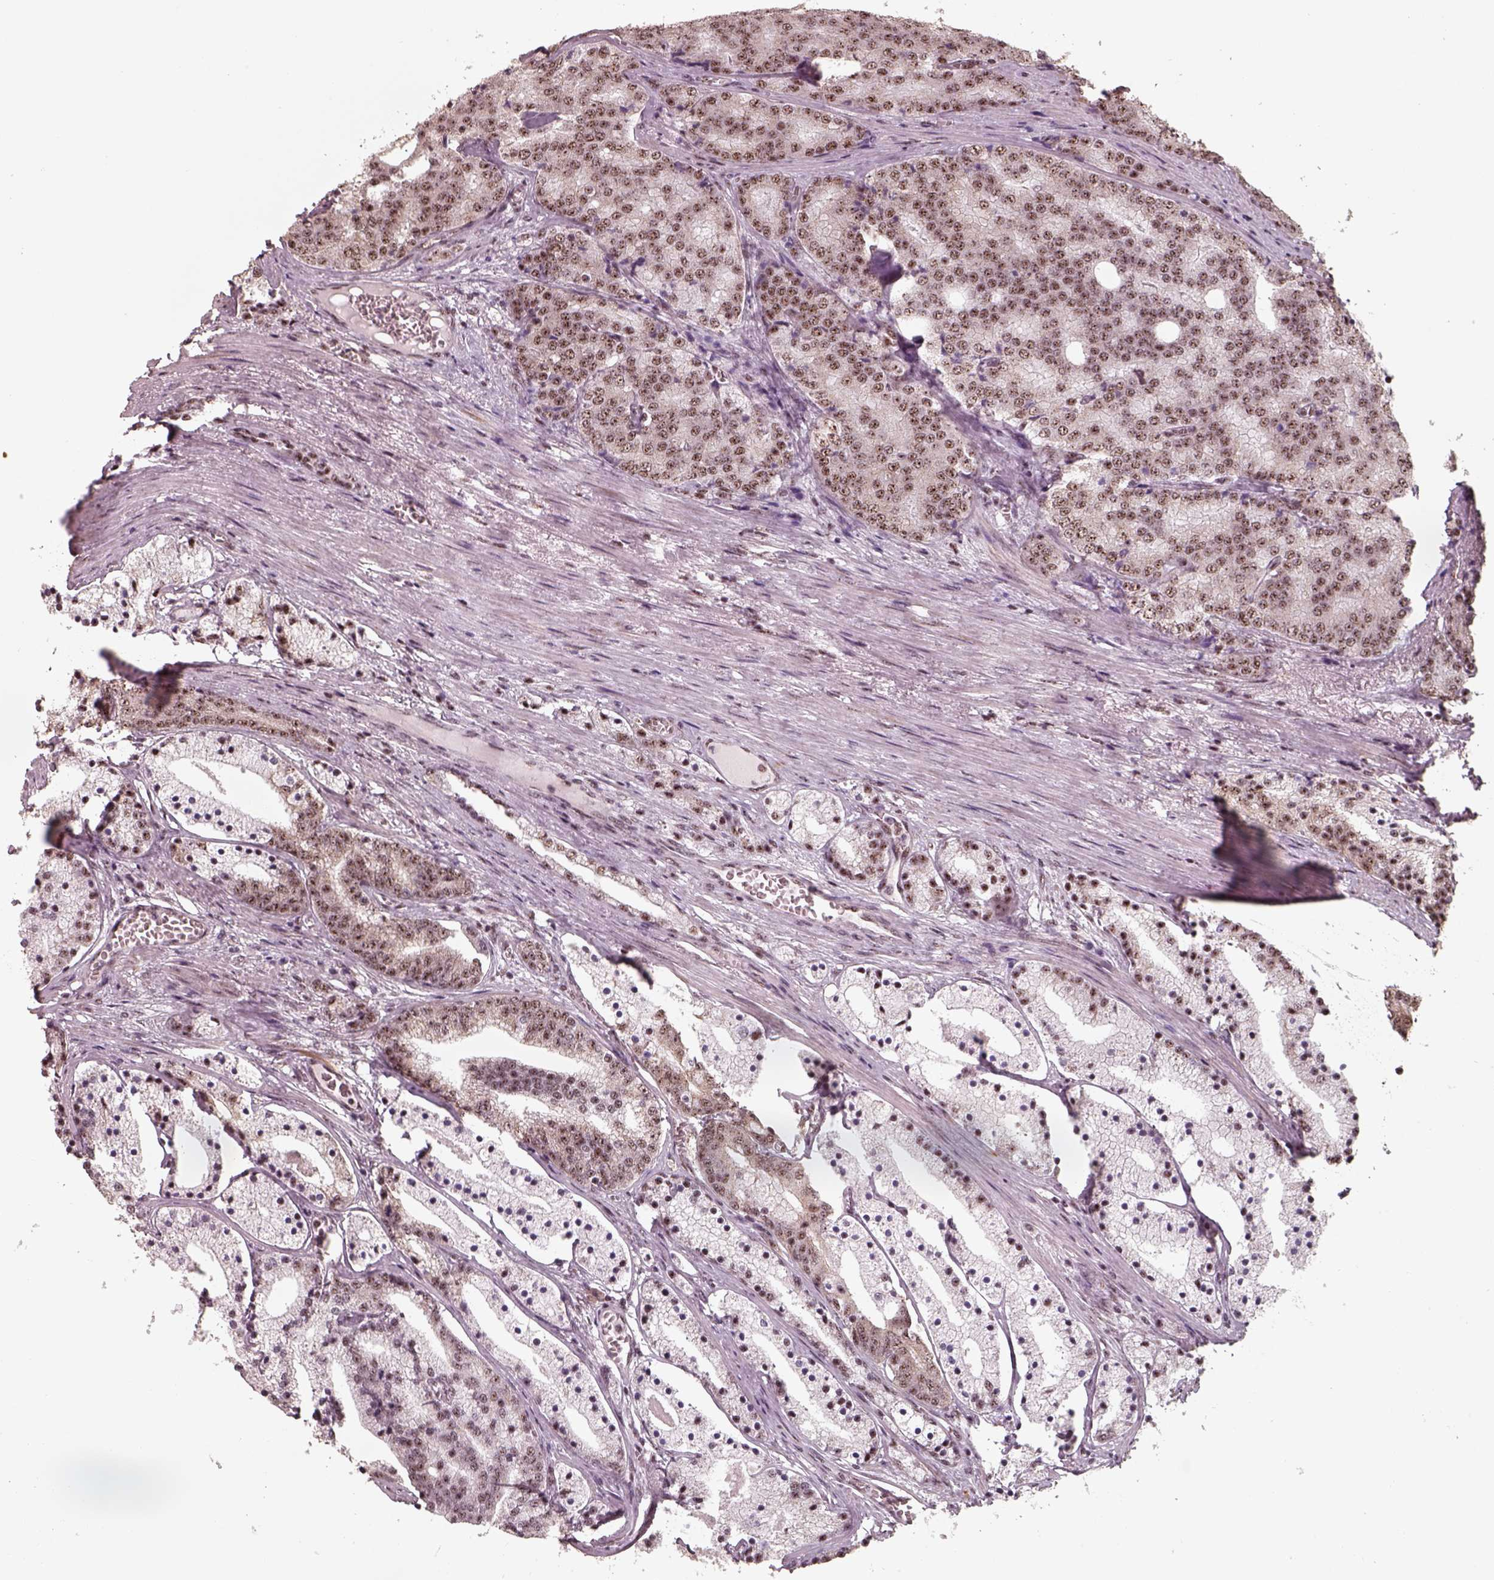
{"staining": {"intensity": "moderate", "quantity": "25%-75%", "location": "nuclear"}, "tissue": "prostate cancer", "cell_type": "Tumor cells", "image_type": "cancer", "snomed": [{"axis": "morphology", "description": "Adenocarcinoma, NOS"}, {"axis": "topography", "description": "Prostate"}], "caption": "Adenocarcinoma (prostate) tissue demonstrates moderate nuclear expression in approximately 25%-75% of tumor cells, visualized by immunohistochemistry. The protein is stained brown, and the nuclei are stained in blue (DAB IHC with brightfield microscopy, high magnification).", "gene": "ATXN7L3", "patient": {"sex": "male", "age": 69}}